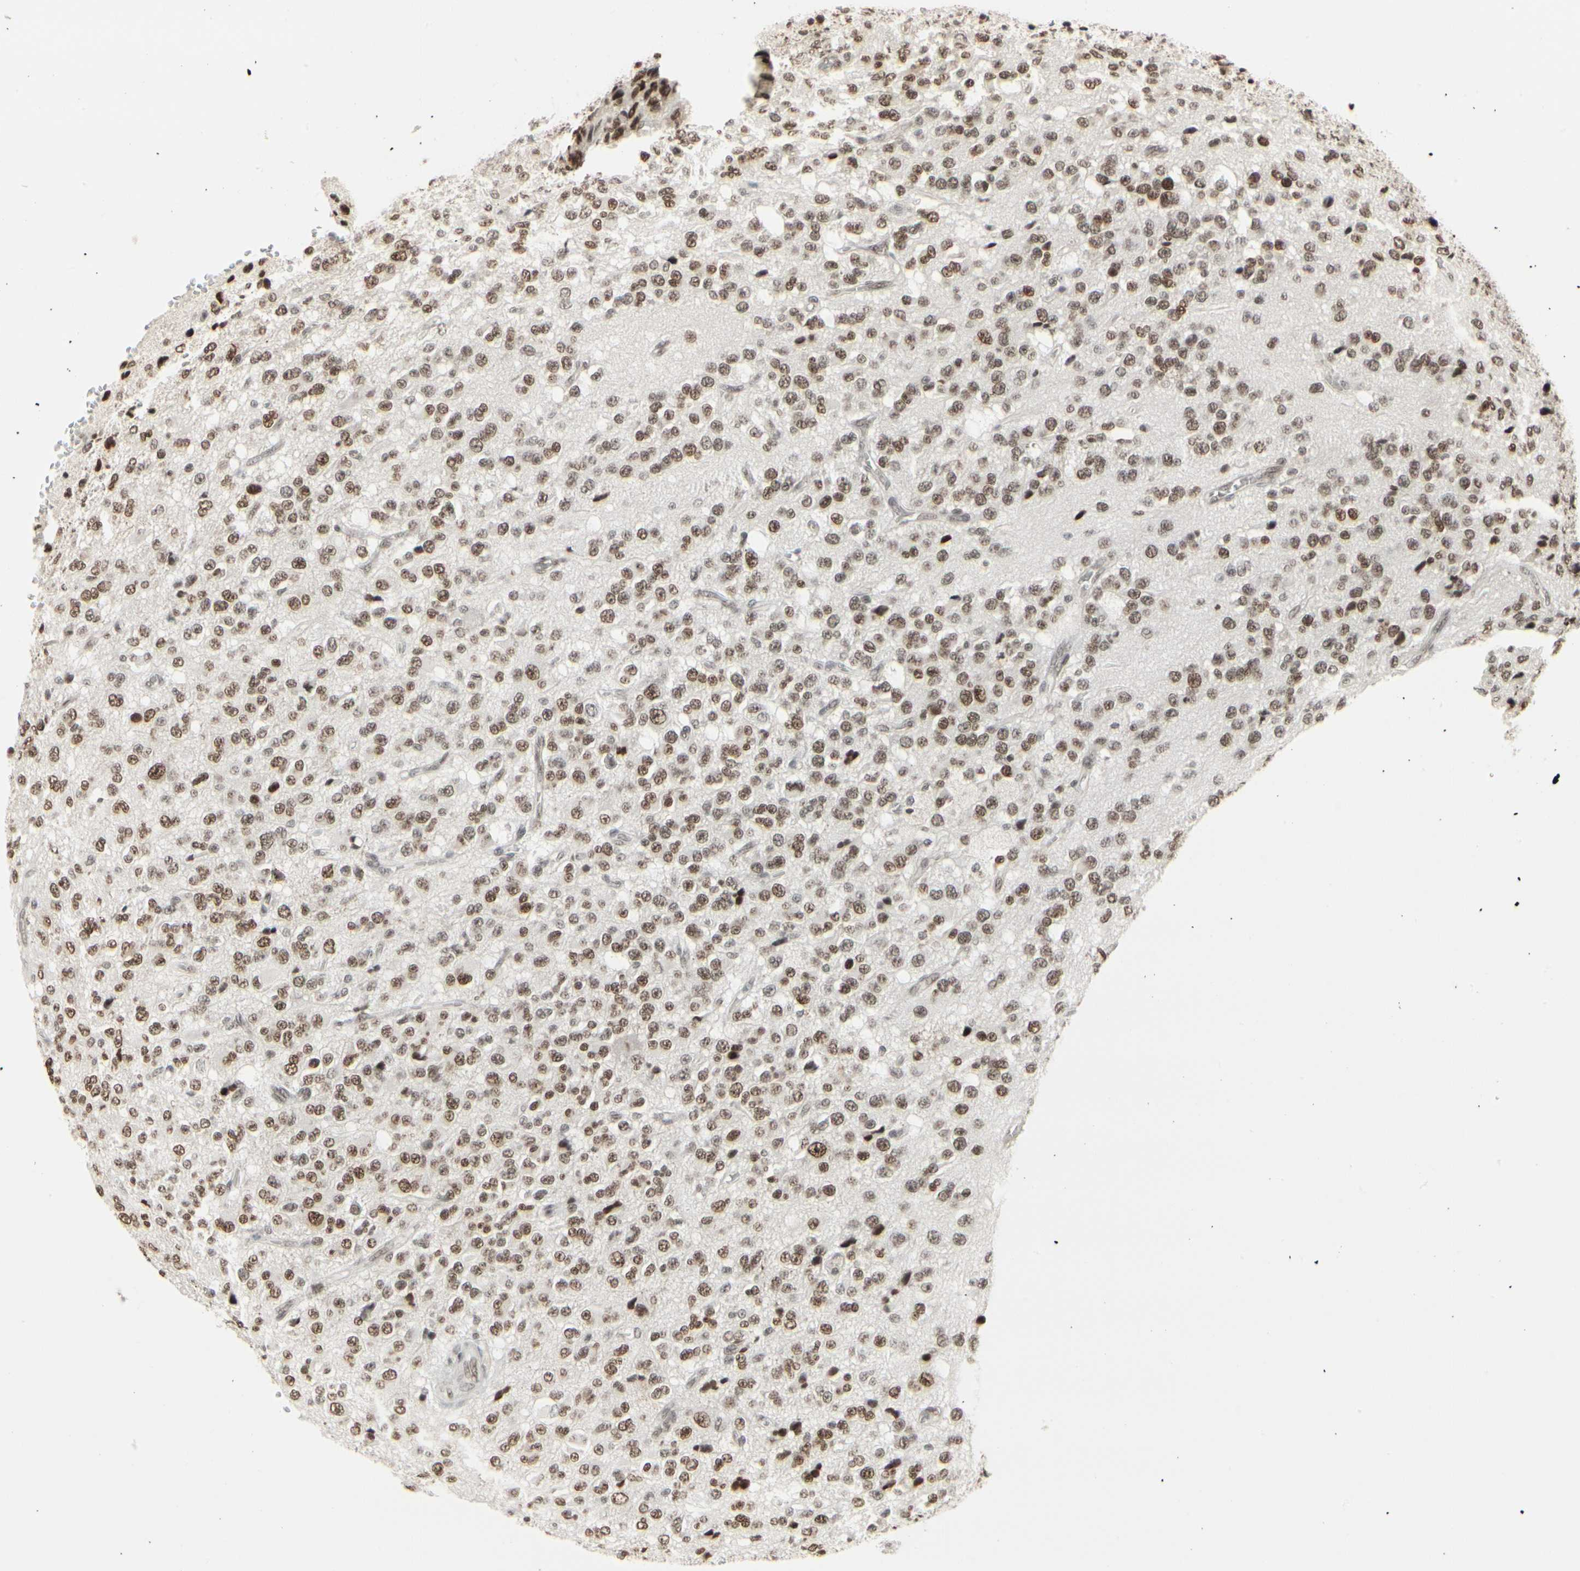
{"staining": {"intensity": "moderate", "quantity": ">75%", "location": "nuclear"}, "tissue": "glioma", "cell_type": "Tumor cells", "image_type": "cancer", "snomed": [{"axis": "morphology", "description": "Glioma, malignant, High grade"}, {"axis": "topography", "description": "pancreas cauda"}], "caption": "Immunohistochemical staining of human malignant glioma (high-grade) exhibits medium levels of moderate nuclear staining in about >75% of tumor cells.", "gene": "HMG20A", "patient": {"sex": "male", "age": 60}}